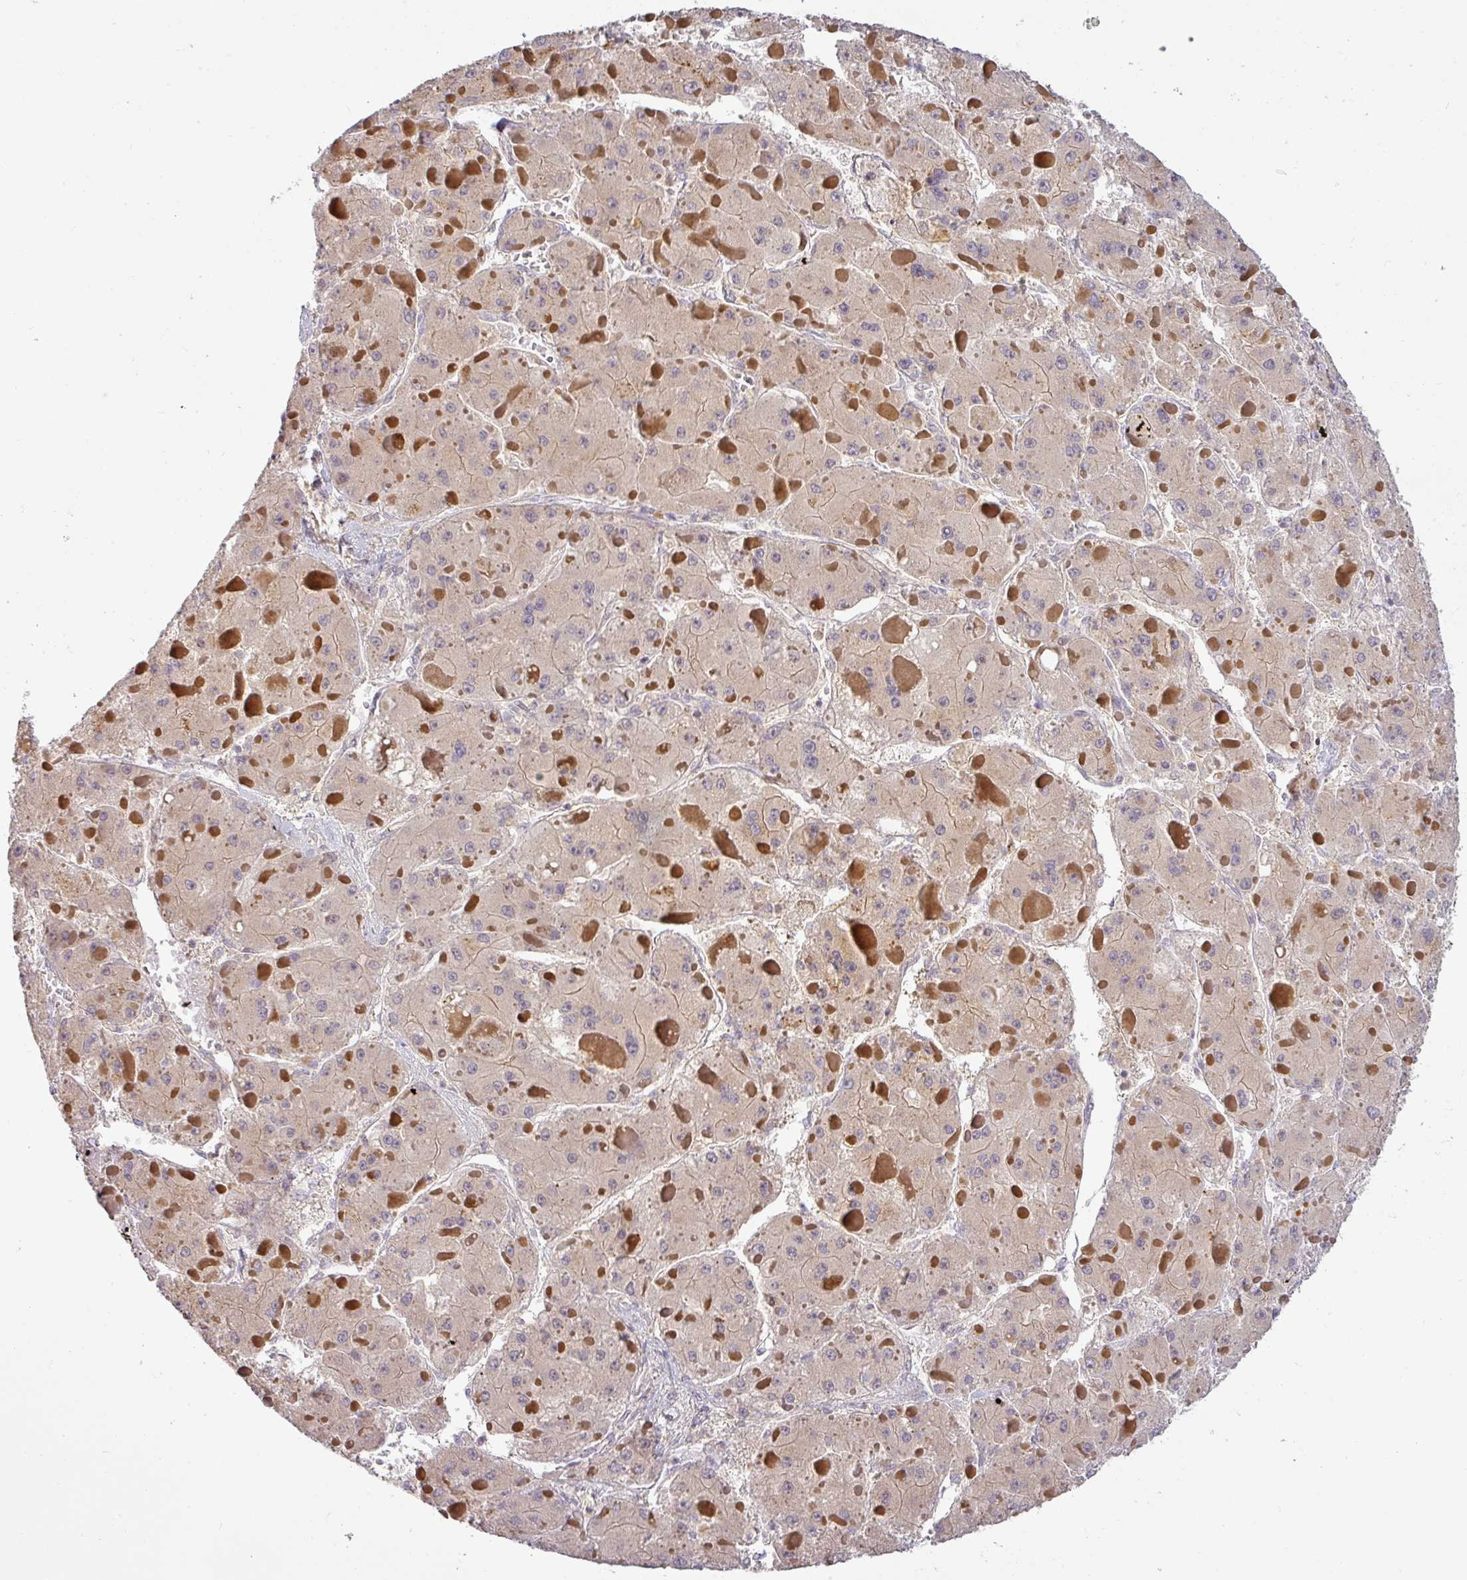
{"staining": {"intensity": "negative", "quantity": "none", "location": "none"}, "tissue": "liver cancer", "cell_type": "Tumor cells", "image_type": "cancer", "snomed": [{"axis": "morphology", "description": "Carcinoma, Hepatocellular, NOS"}, {"axis": "topography", "description": "Liver"}], "caption": "A high-resolution photomicrograph shows immunohistochemistry staining of liver cancer (hepatocellular carcinoma), which reveals no significant positivity in tumor cells. Brightfield microscopy of immunohistochemistry stained with DAB (3,3'-diaminobenzidine) (brown) and hematoxylin (blue), captured at high magnification.", "gene": "NIN", "patient": {"sex": "female", "age": 73}}